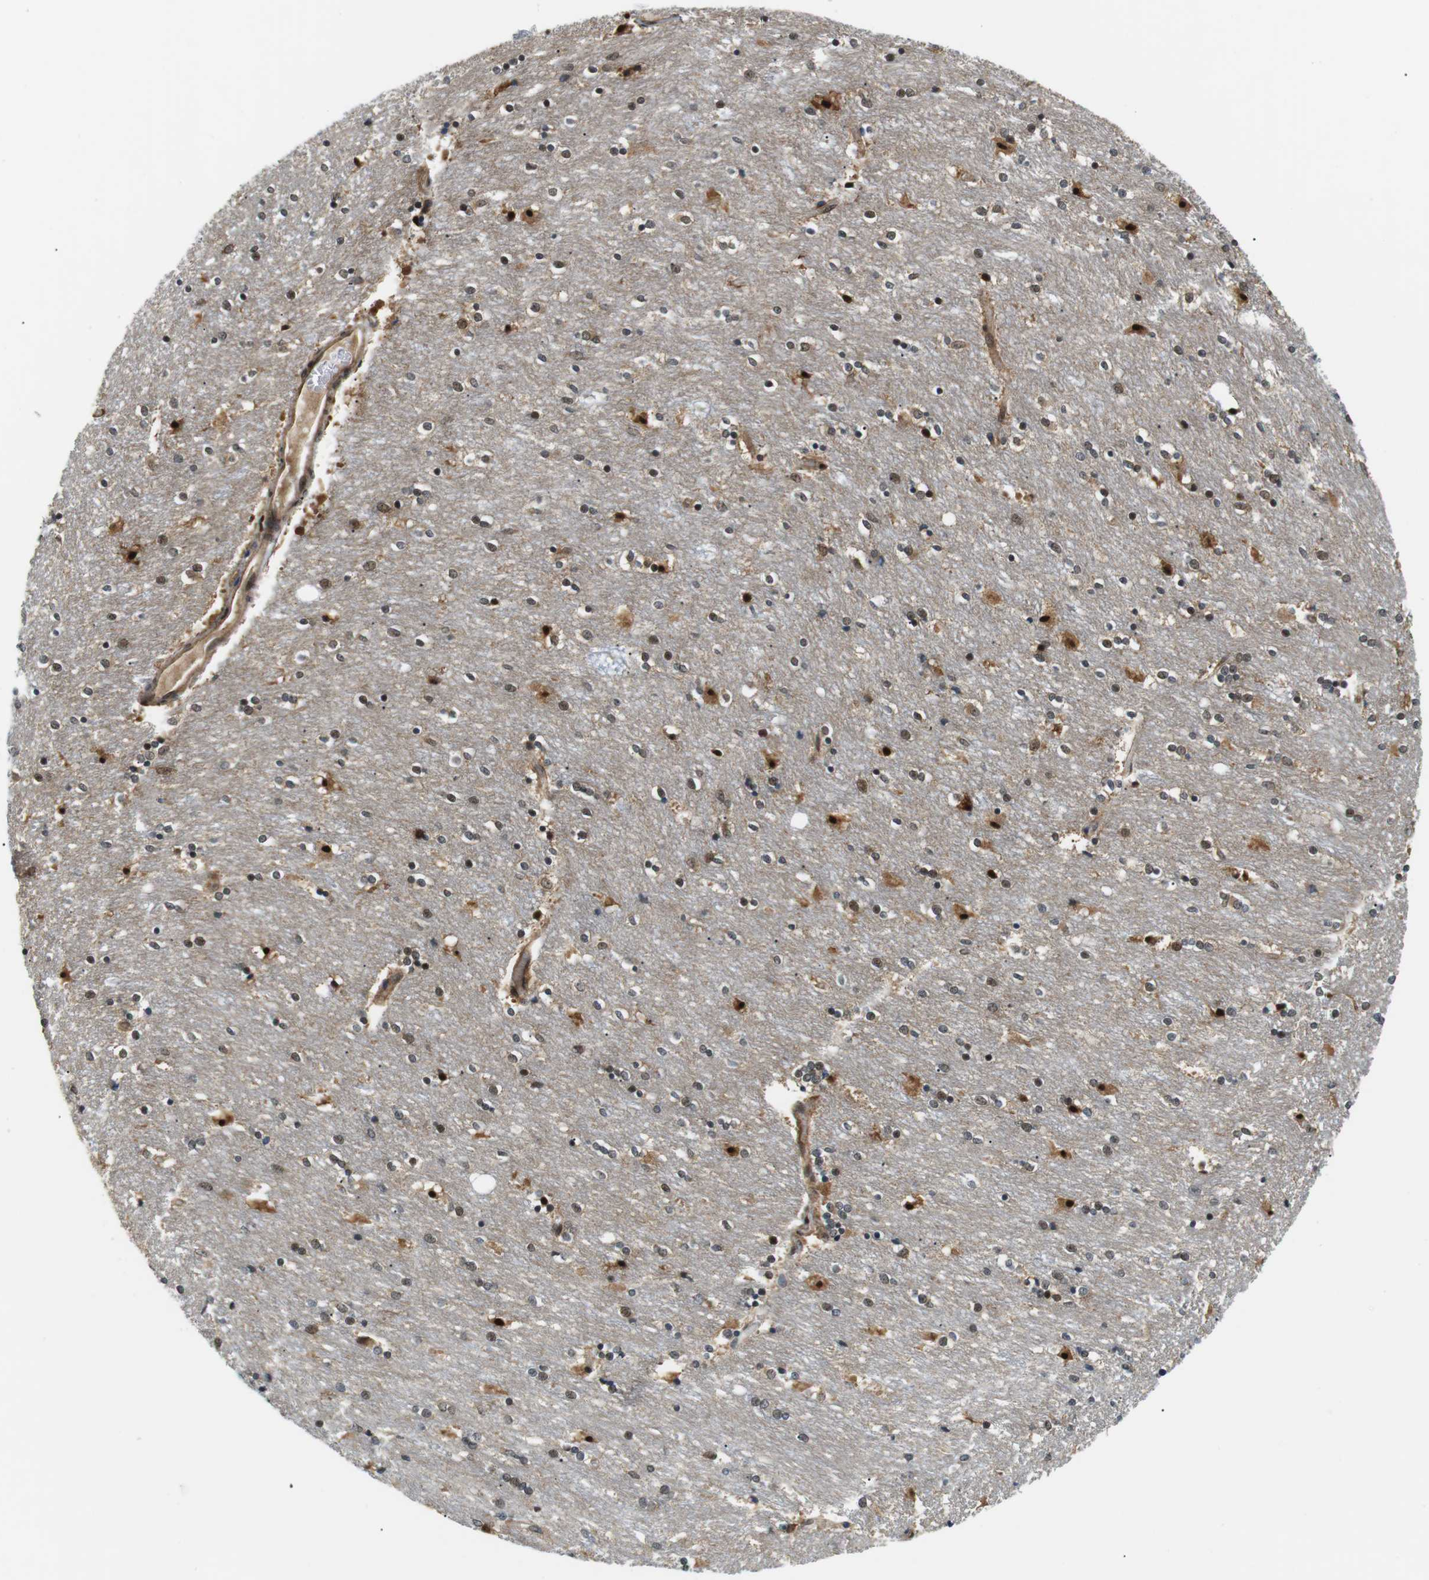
{"staining": {"intensity": "strong", "quantity": "25%-75%", "location": "nuclear"}, "tissue": "caudate", "cell_type": "Glial cells", "image_type": "normal", "snomed": [{"axis": "morphology", "description": "Normal tissue, NOS"}, {"axis": "topography", "description": "Lateral ventricle wall"}], "caption": "The micrograph displays staining of normal caudate, revealing strong nuclear protein staining (brown color) within glial cells. (brown staining indicates protein expression, while blue staining denotes nuclei).", "gene": "CSNK2B", "patient": {"sex": "female", "age": 54}}